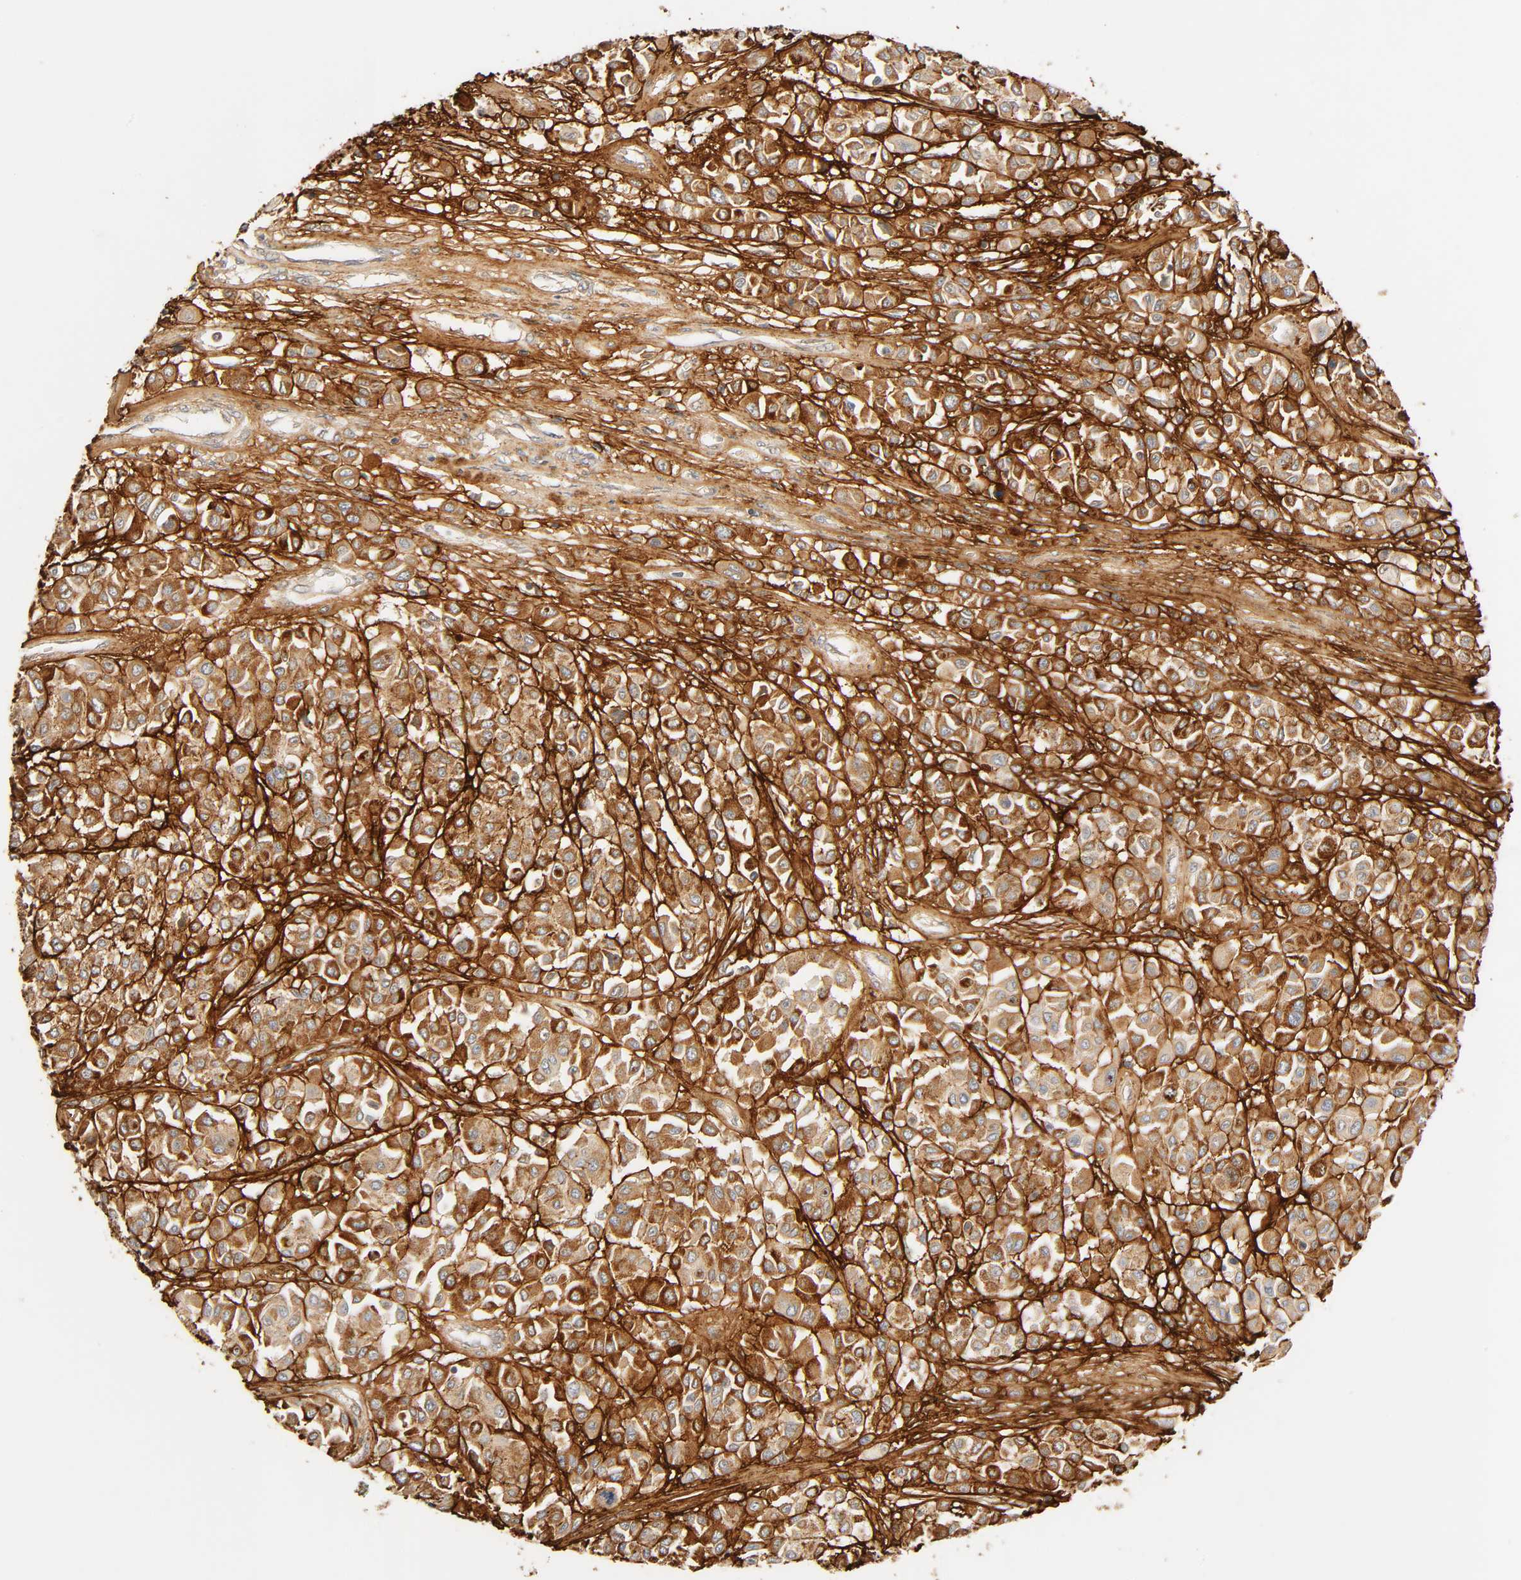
{"staining": {"intensity": "strong", "quantity": ">75%", "location": "cytoplasmic/membranous"}, "tissue": "melanoma", "cell_type": "Tumor cells", "image_type": "cancer", "snomed": [{"axis": "morphology", "description": "Malignant melanoma, Metastatic site"}, {"axis": "topography", "description": "Soft tissue"}], "caption": "Immunohistochemical staining of human melanoma reveals strong cytoplasmic/membranous protein staining in approximately >75% of tumor cells. (IHC, brightfield microscopy, high magnification).", "gene": "CACNA1G", "patient": {"sex": "male", "age": 41}}